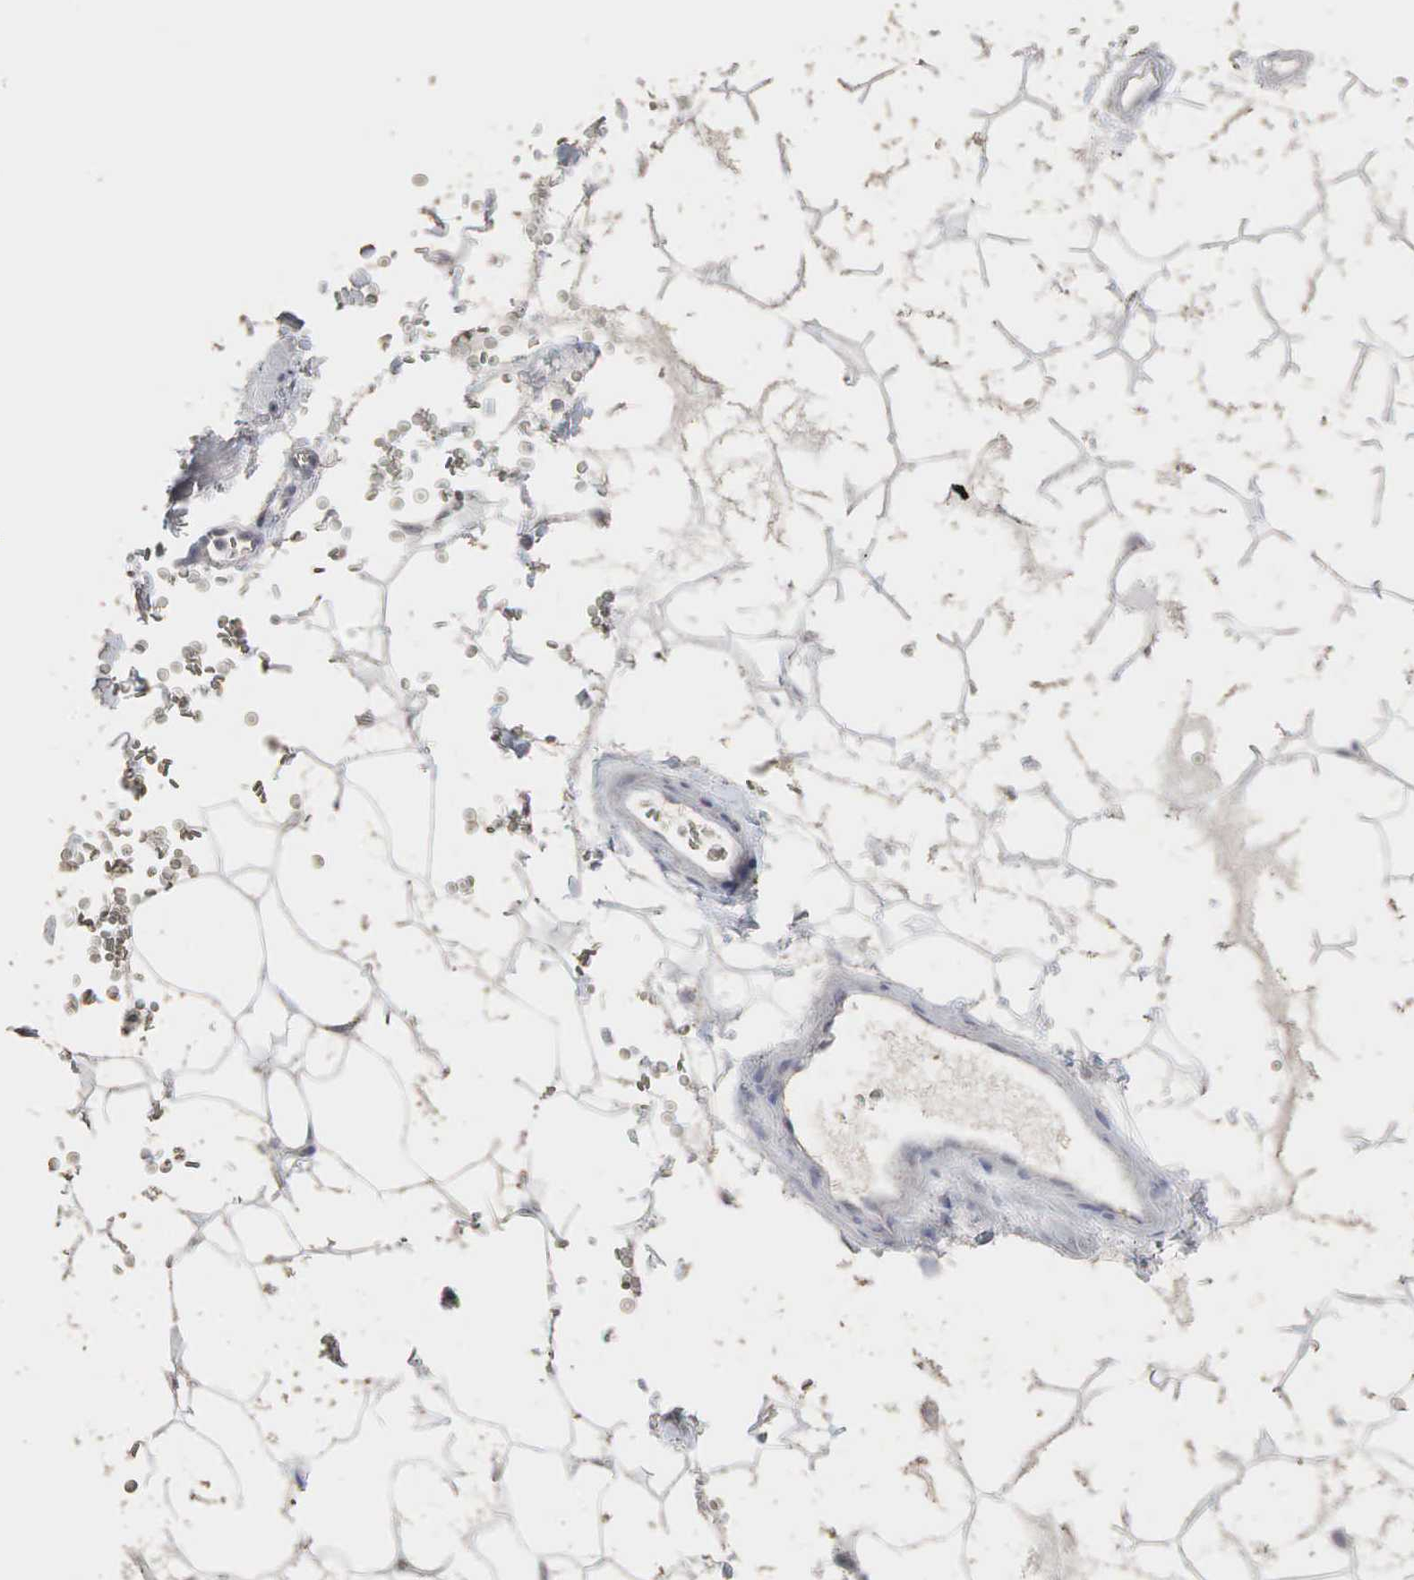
{"staining": {"intensity": "moderate", "quantity": "<25%", "location": "cytoplasmic/membranous"}, "tissue": "adipose tissue", "cell_type": "Adipocytes", "image_type": "normal", "snomed": [{"axis": "morphology", "description": "Normal tissue, NOS"}, {"axis": "morphology", "description": "Inflammation, NOS"}, {"axis": "topography", "description": "Lymph node"}, {"axis": "topography", "description": "Peripheral nerve tissue"}], "caption": "Protein analysis of unremarkable adipose tissue demonstrates moderate cytoplasmic/membranous positivity in approximately <25% of adipocytes.", "gene": "DKC1", "patient": {"sex": "male", "age": 52}}